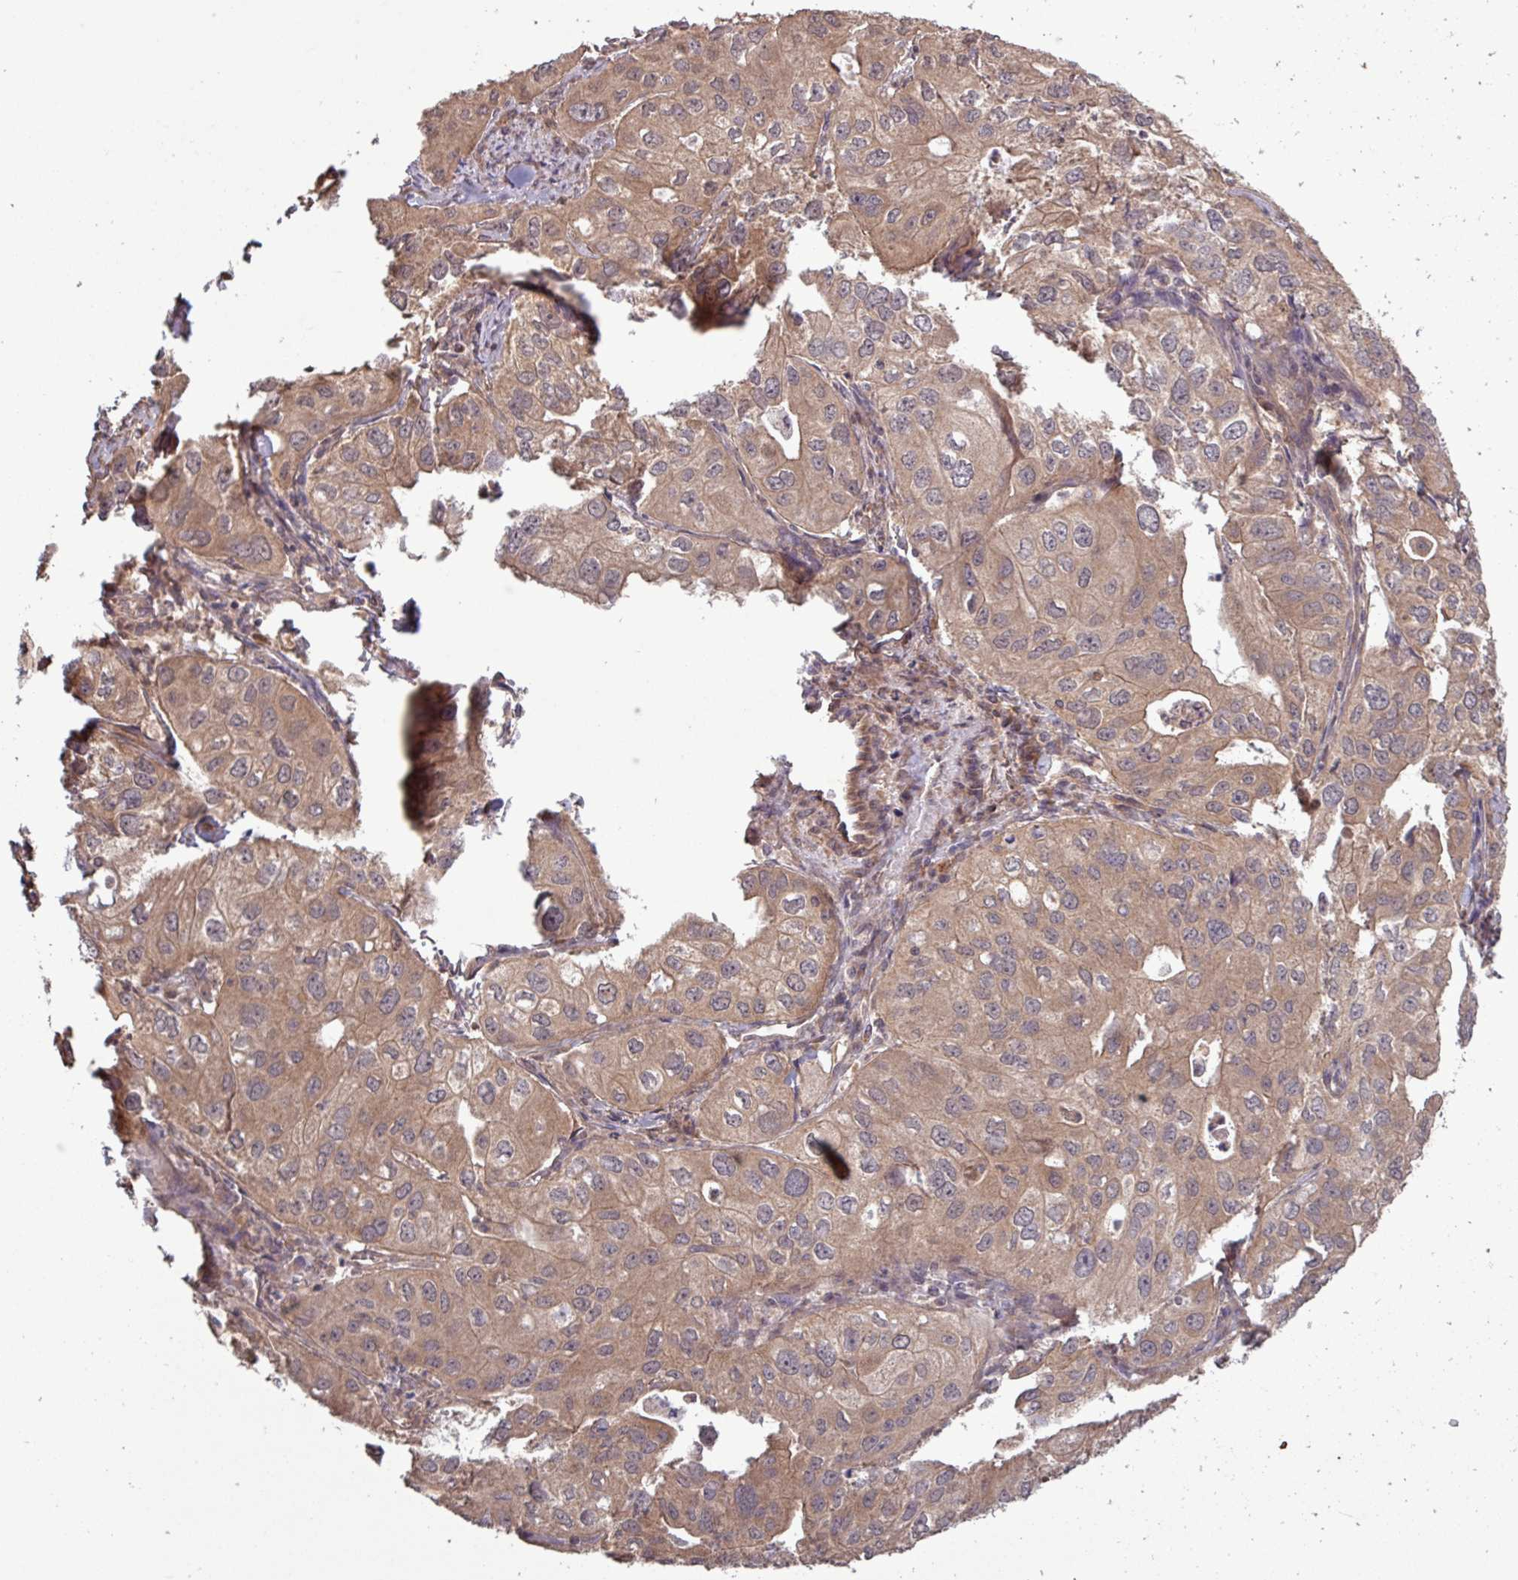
{"staining": {"intensity": "moderate", "quantity": ">75%", "location": "cytoplasmic/membranous"}, "tissue": "lung cancer", "cell_type": "Tumor cells", "image_type": "cancer", "snomed": [{"axis": "morphology", "description": "Adenocarcinoma, NOS"}, {"axis": "topography", "description": "Lung"}], "caption": "The photomicrograph reveals immunohistochemical staining of adenocarcinoma (lung). There is moderate cytoplasmic/membranous staining is identified in about >75% of tumor cells.", "gene": "TRABD2A", "patient": {"sex": "male", "age": 48}}